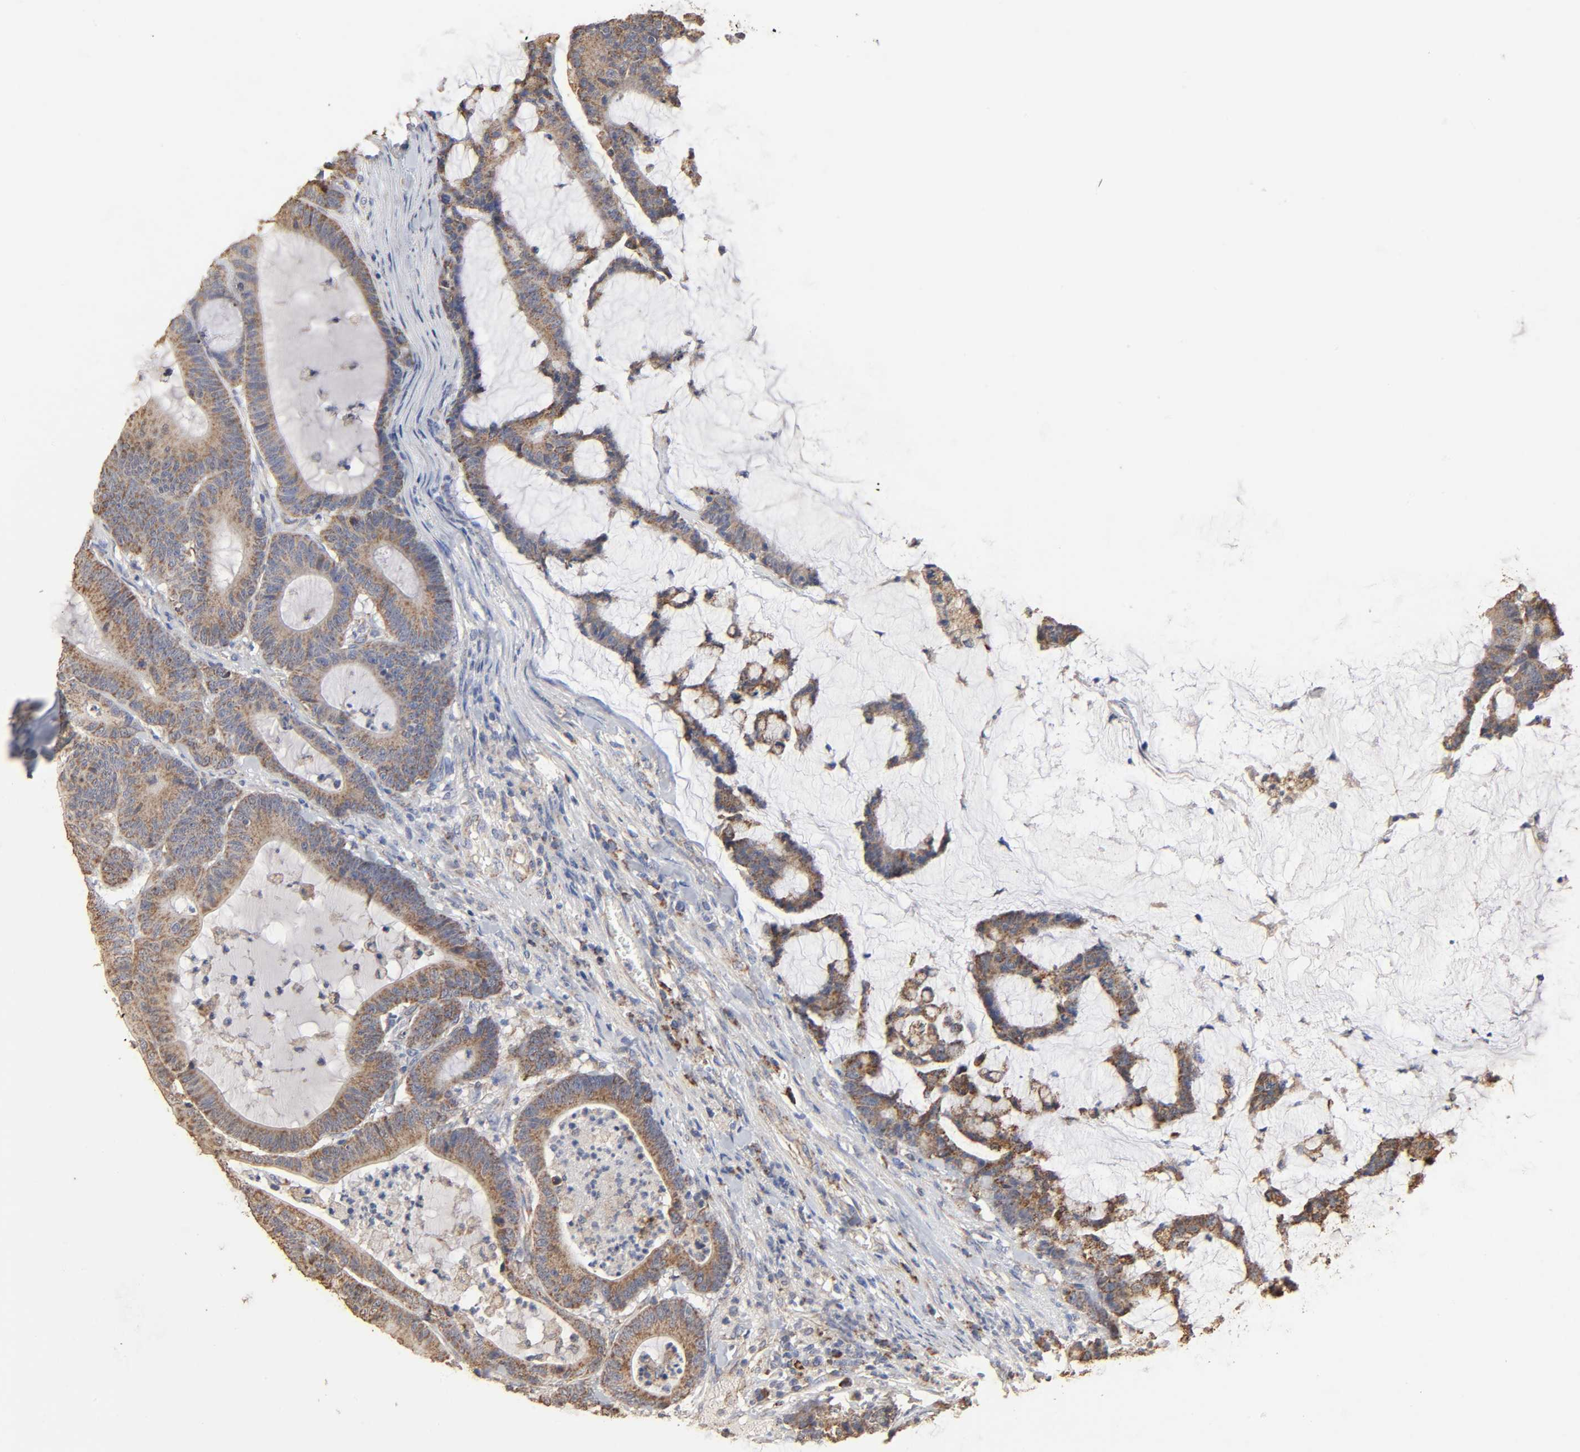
{"staining": {"intensity": "strong", "quantity": ">75%", "location": "cytoplasmic/membranous"}, "tissue": "colorectal cancer", "cell_type": "Tumor cells", "image_type": "cancer", "snomed": [{"axis": "morphology", "description": "Adenocarcinoma, NOS"}, {"axis": "topography", "description": "Colon"}], "caption": "Human colorectal cancer stained for a protein (brown) displays strong cytoplasmic/membranous positive expression in about >75% of tumor cells.", "gene": "CYCS", "patient": {"sex": "female", "age": 84}}